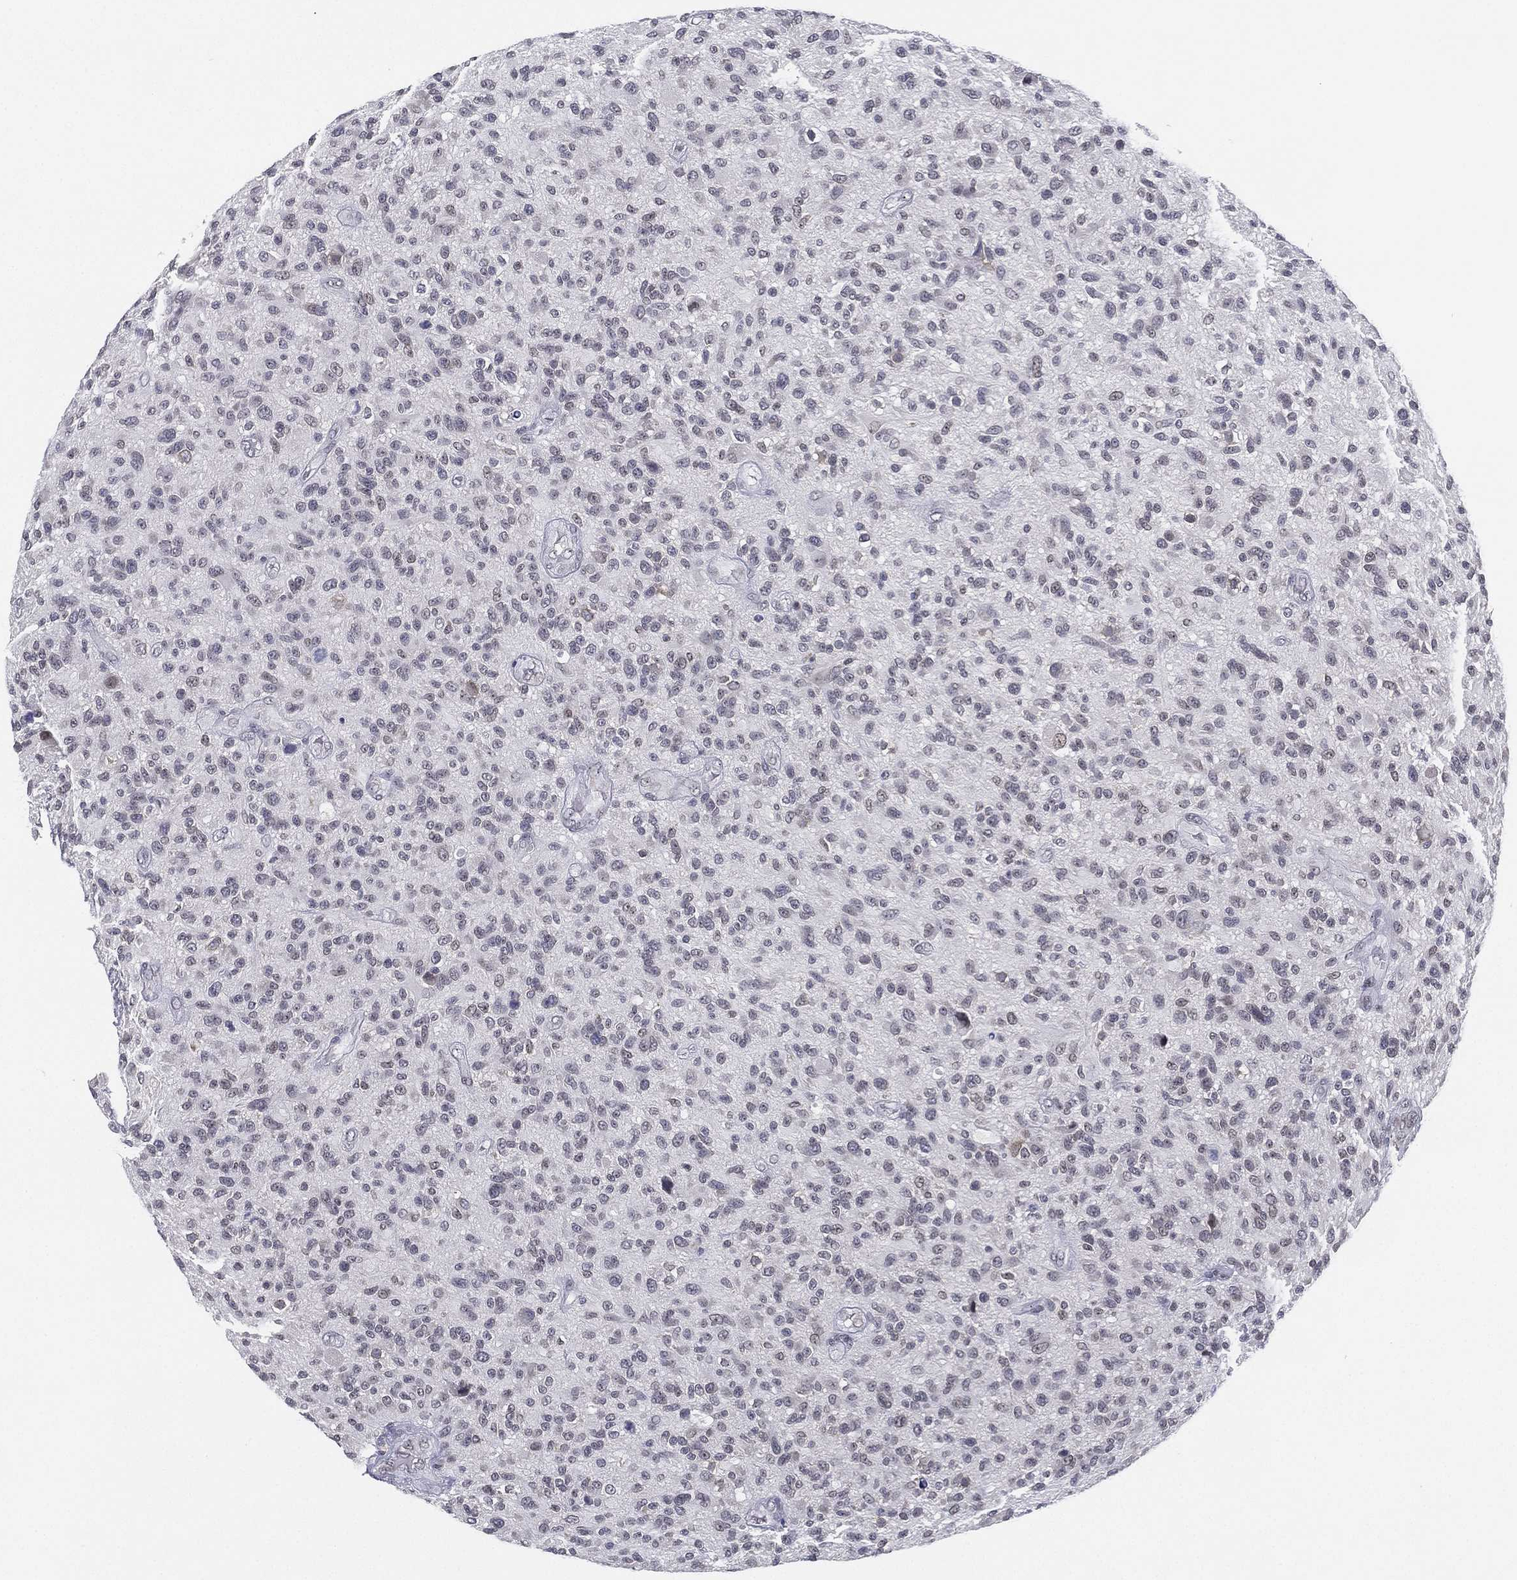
{"staining": {"intensity": "negative", "quantity": "none", "location": "none"}, "tissue": "glioma", "cell_type": "Tumor cells", "image_type": "cancer", "snomed": [{"axis": "morphology", "description": "Glioma, malignant, High grade"}, {"axis": "topography", "description": "Brain"}], "caption": "This is an IHC histopathology image of glioma. There is no staining in tumor cells.", "gene": "MS4A8", "patient": {"sex": "male", "age": 47}}